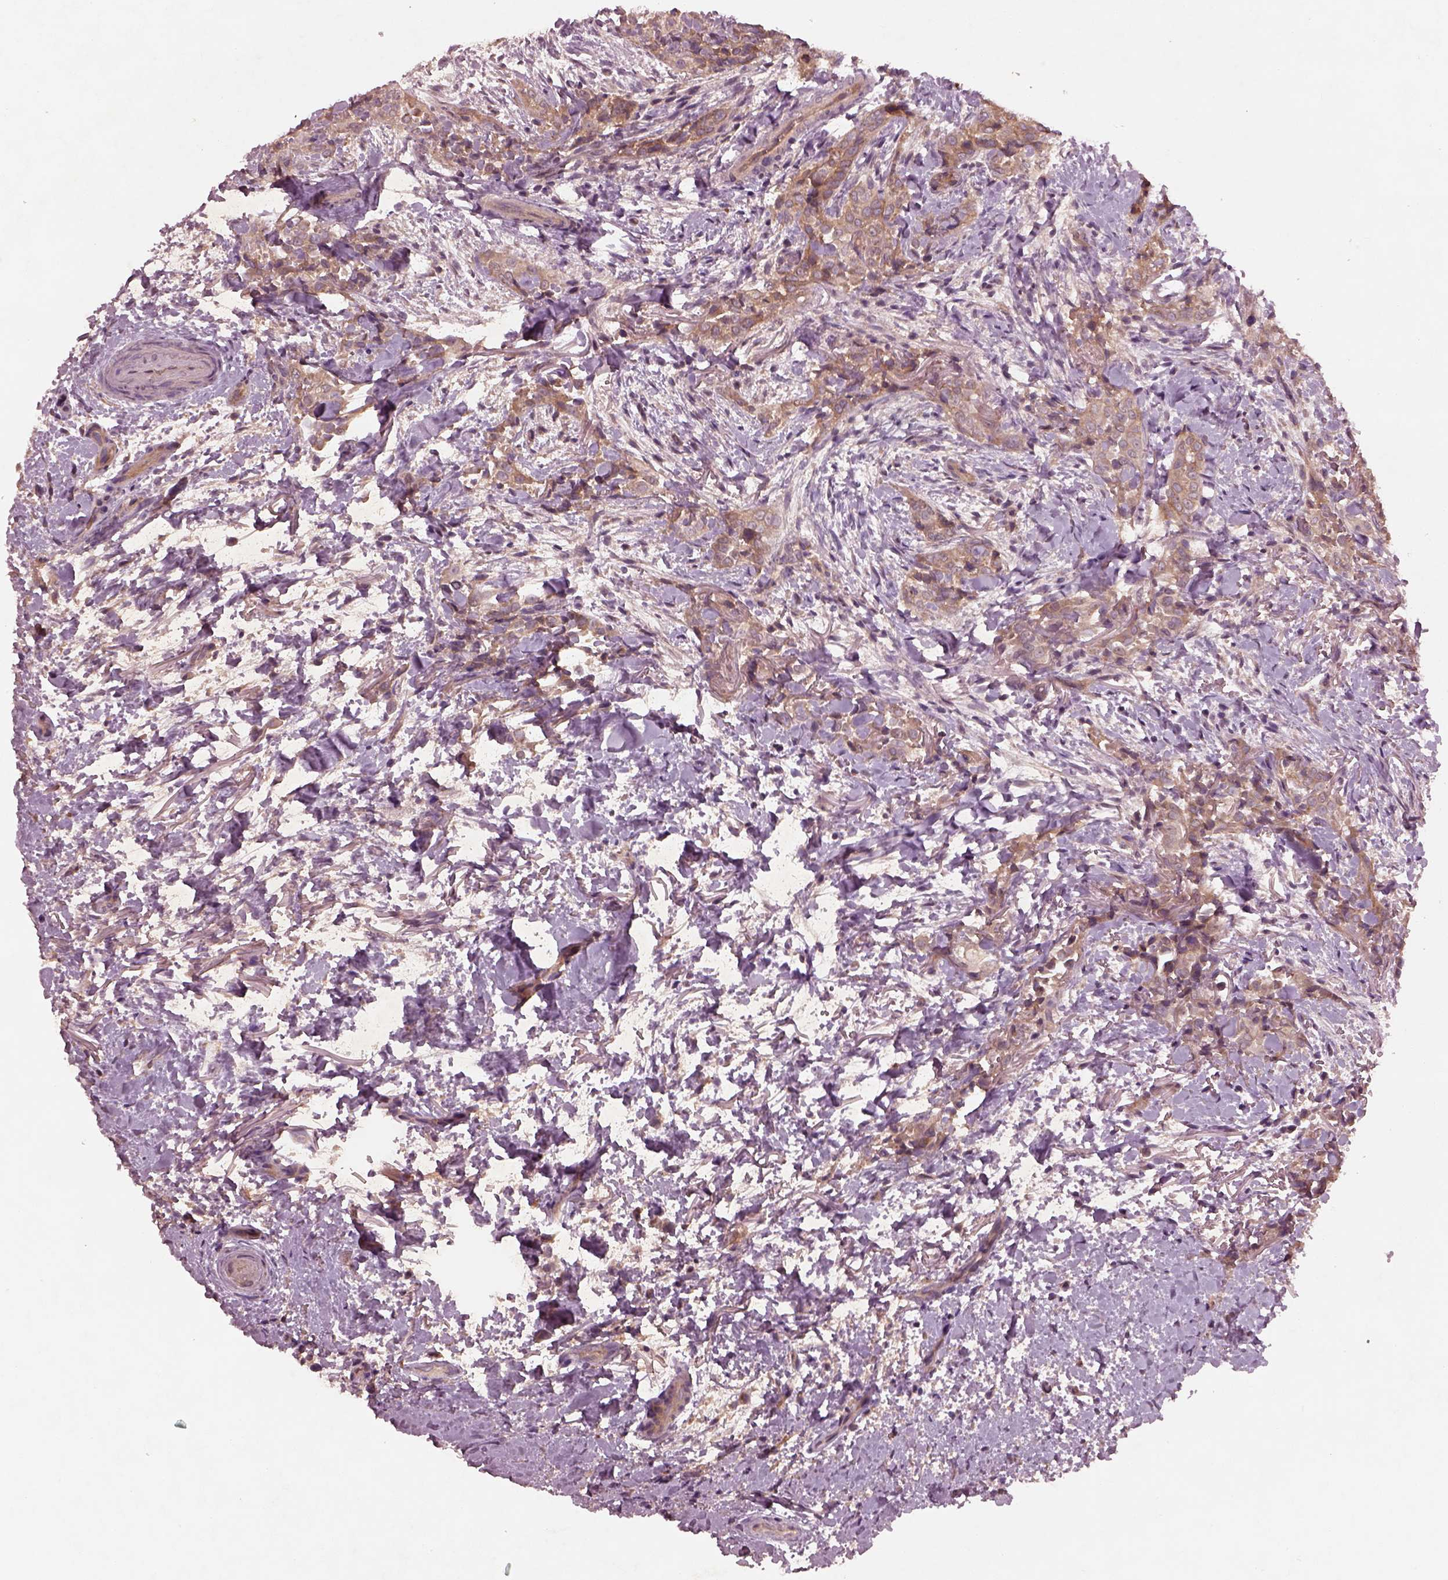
{"staining": {"intensity": "weak", "quantity": ">75%", "location": "cytoplasmic/membranous"}, "tissue": "thyroid cancer", "cell_type": "Tumor cells", "image_type": "cancer", "snomed": [{"axis": "morphology", "description": "Papillary adenocarcinoma, NOS"}, {"axis": "topography", "description": "Thyroid gland"}], "caption": "Weak cytoplasmic/membranous staining is appreciated in approximately >75% of tumor cells in thyroid cancer (papillary adenocarcinoma).", "gene": "FAM234A", "patient": {"sex": "male", "age": 61}}